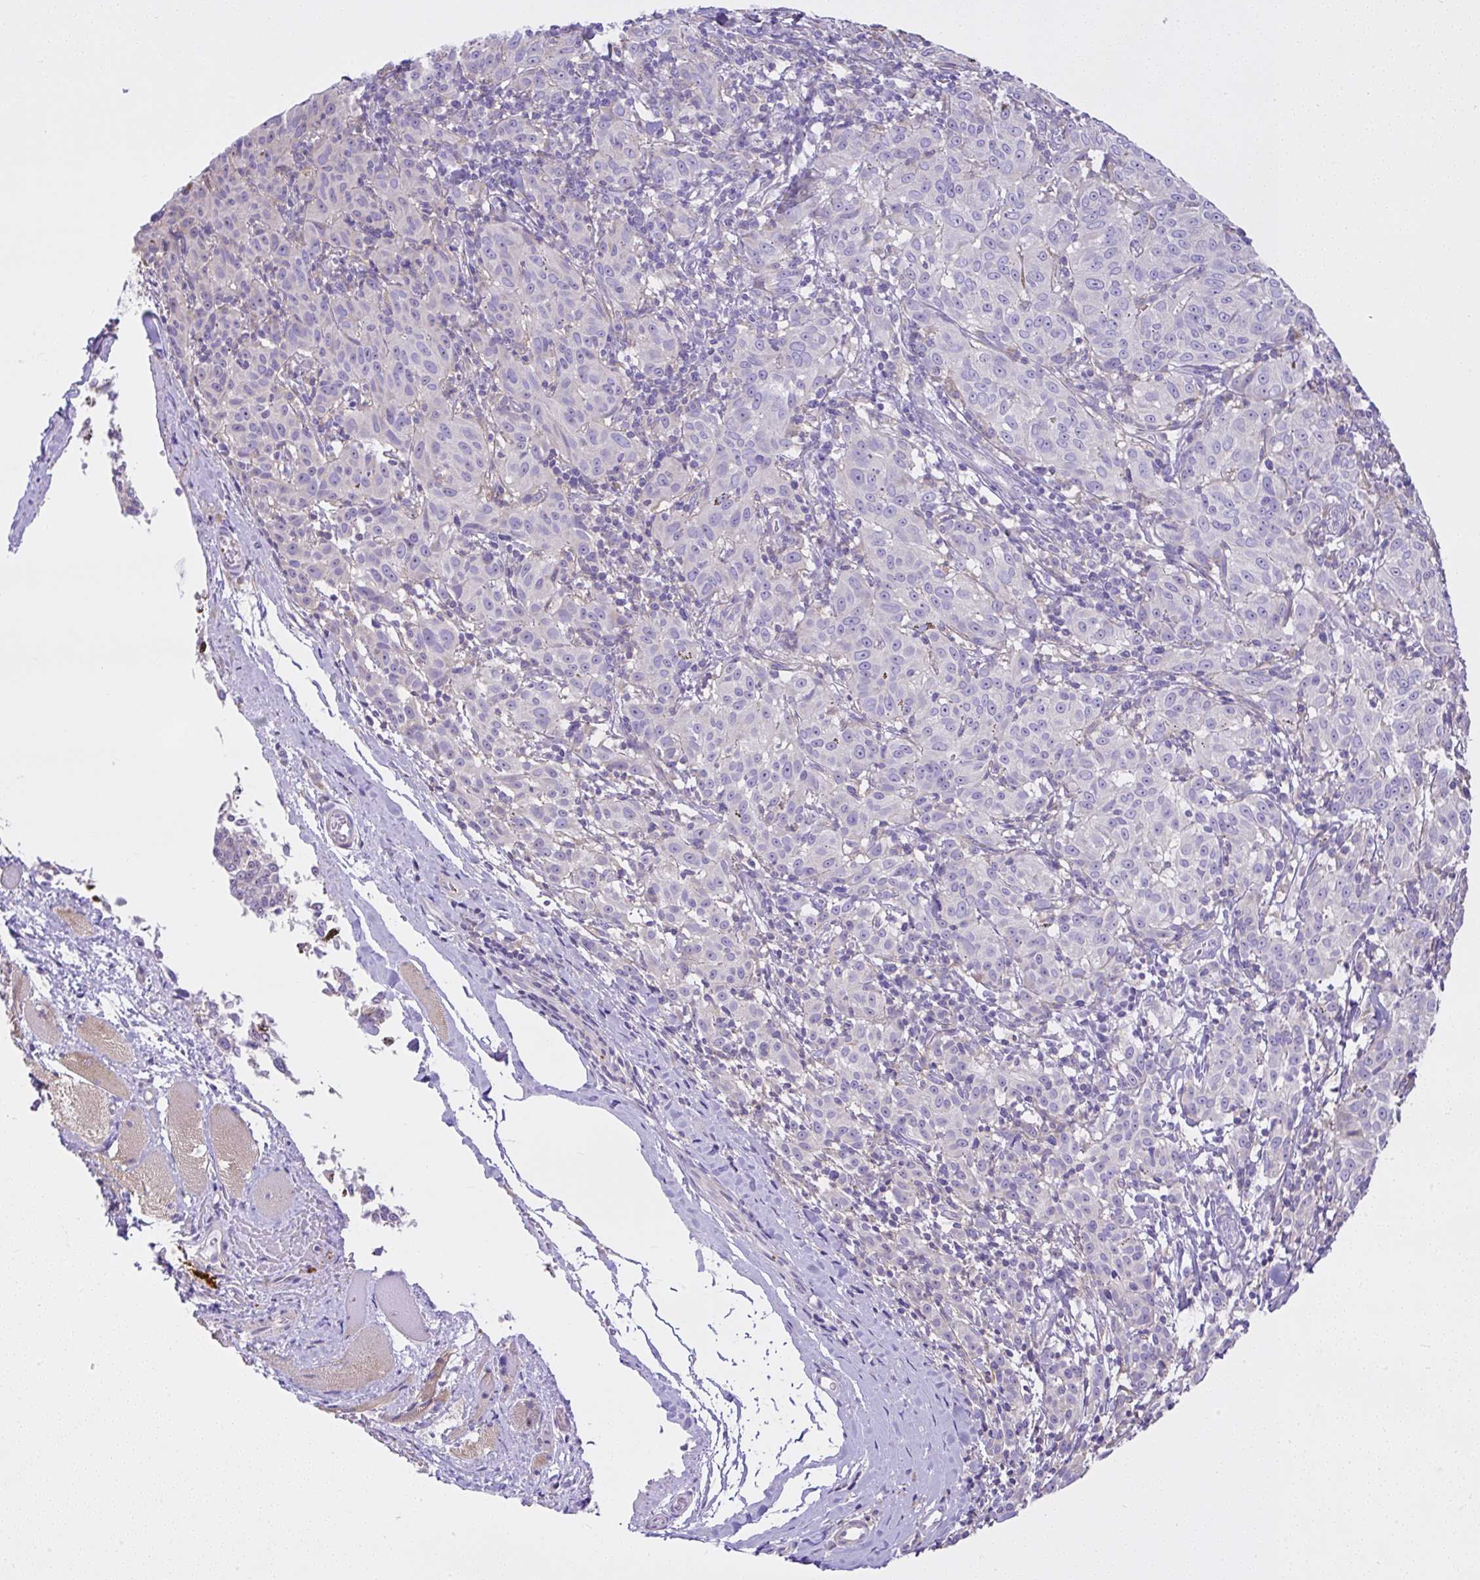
{"staining": {"intensity": "negative", "quantity": "none", "location": "none"}, "tissue": "melanoma", "cell_type": "Tumor cells", "image_type": "cancer", "snomed": [{"axis": "morphology", "description": "Malignant melanoma, NOS"}, {"axis": "topography", "description": "Skin"}], "caption": "This is a micrograph of IHC staining of melanoma, which shows no expression in tumor cells.", "gene": "CCDC142", "patient": {"sex": "female", "age": 72}}